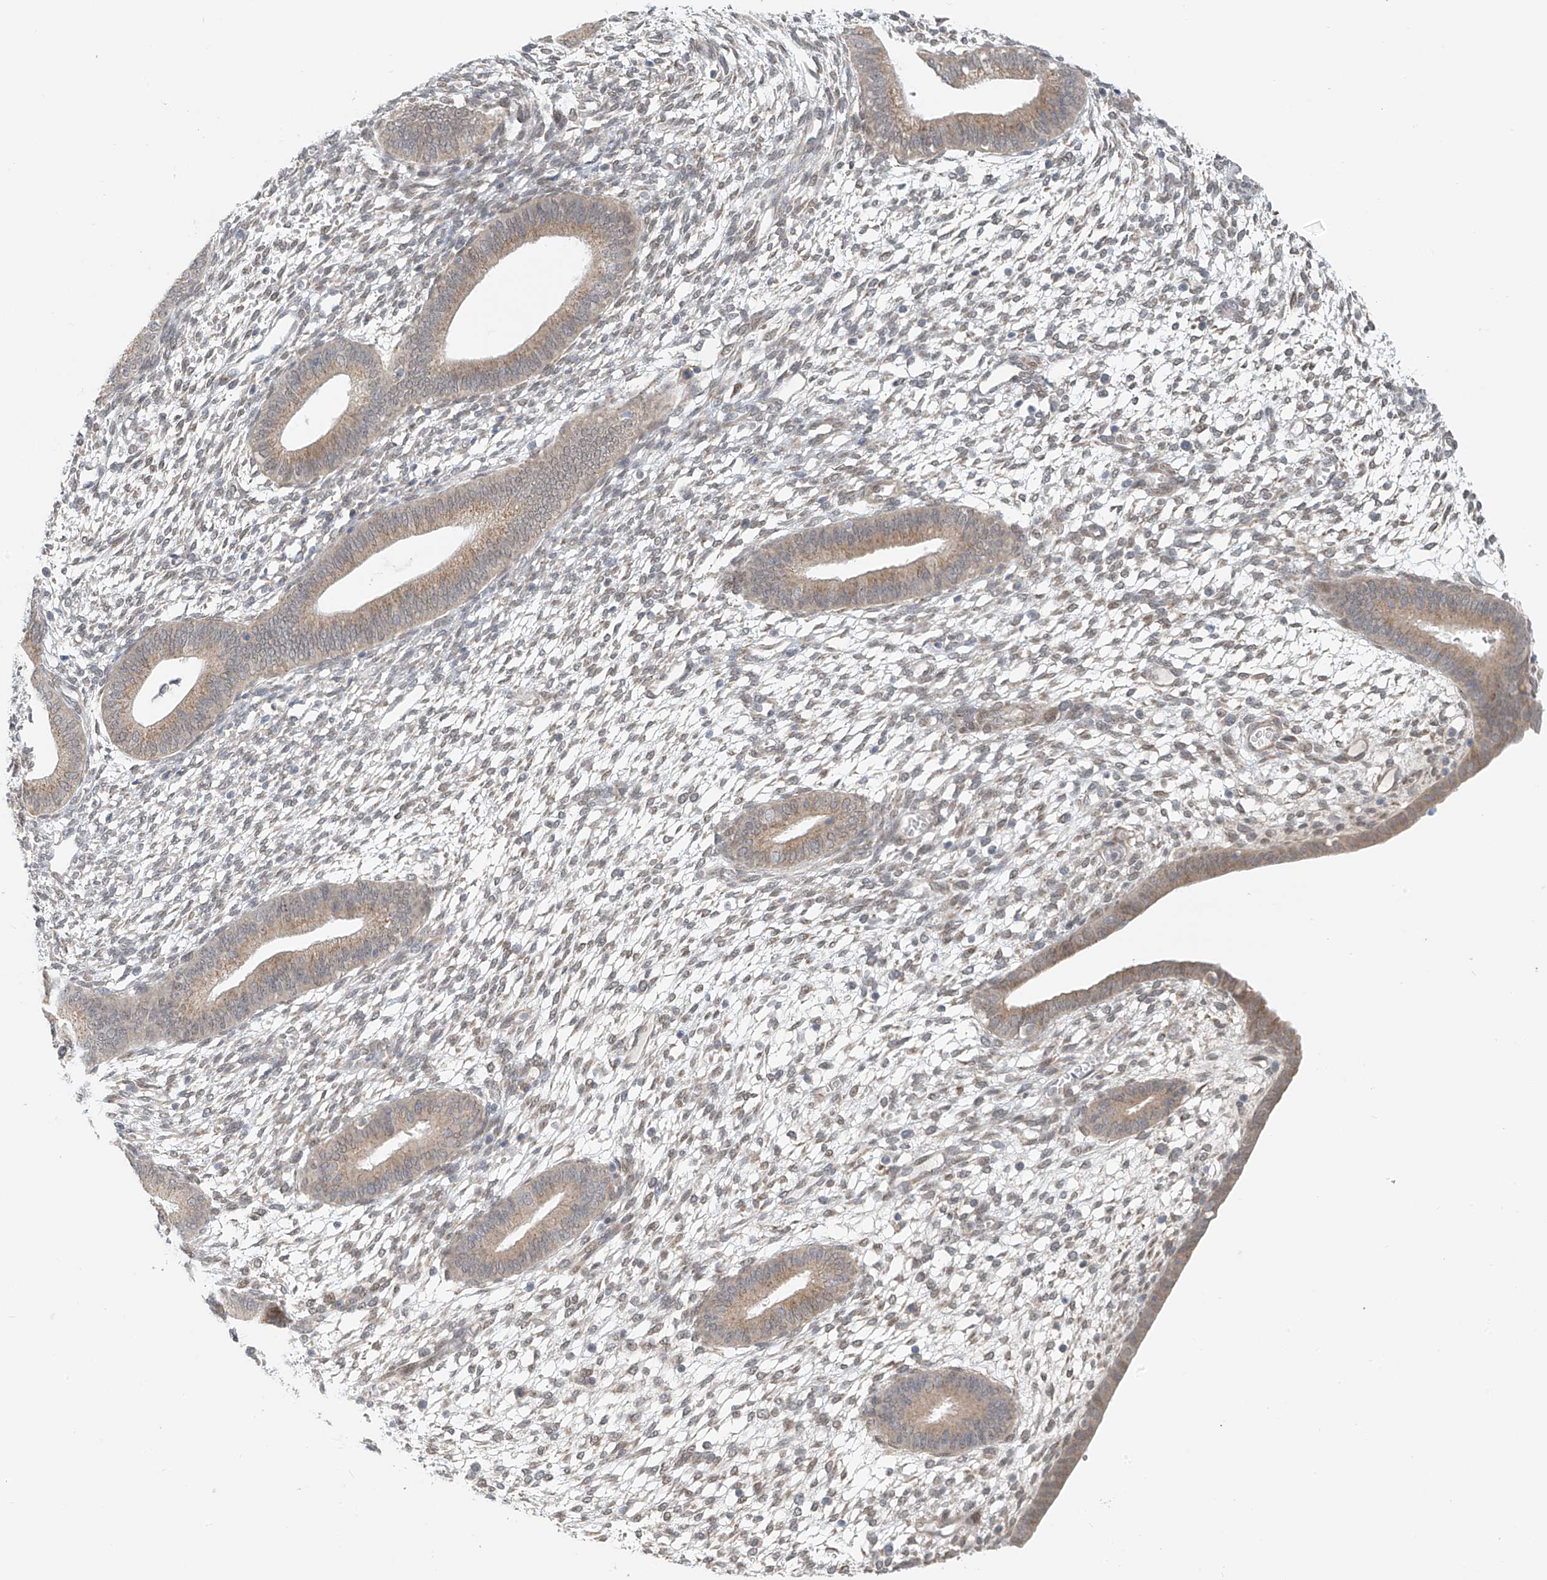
{"staining": {"intensity": "negative", "quantity": "none", "location": "none"}, "tissue": "endometrium", "cell_type": "Cells in endometrial stroma", "image_type": "normal", "snomed": [{"axis": "morphology", "description": "Normal tissue, NOS"}, {"axis": "topography", "description": "Endometrium"}], "caption": "The IHC histopathology image has no significant staining in cells in endometrial stroma of endometrium. Brightfield microscopy of immunohistochemistry (IHC) stained with DAB (3,3'-diaminobenzidine) (brown) and hematoxylin (blue), captured at high magnification.", "gene": "STARD9", "patient": {"sex": "female", "age": 46}}